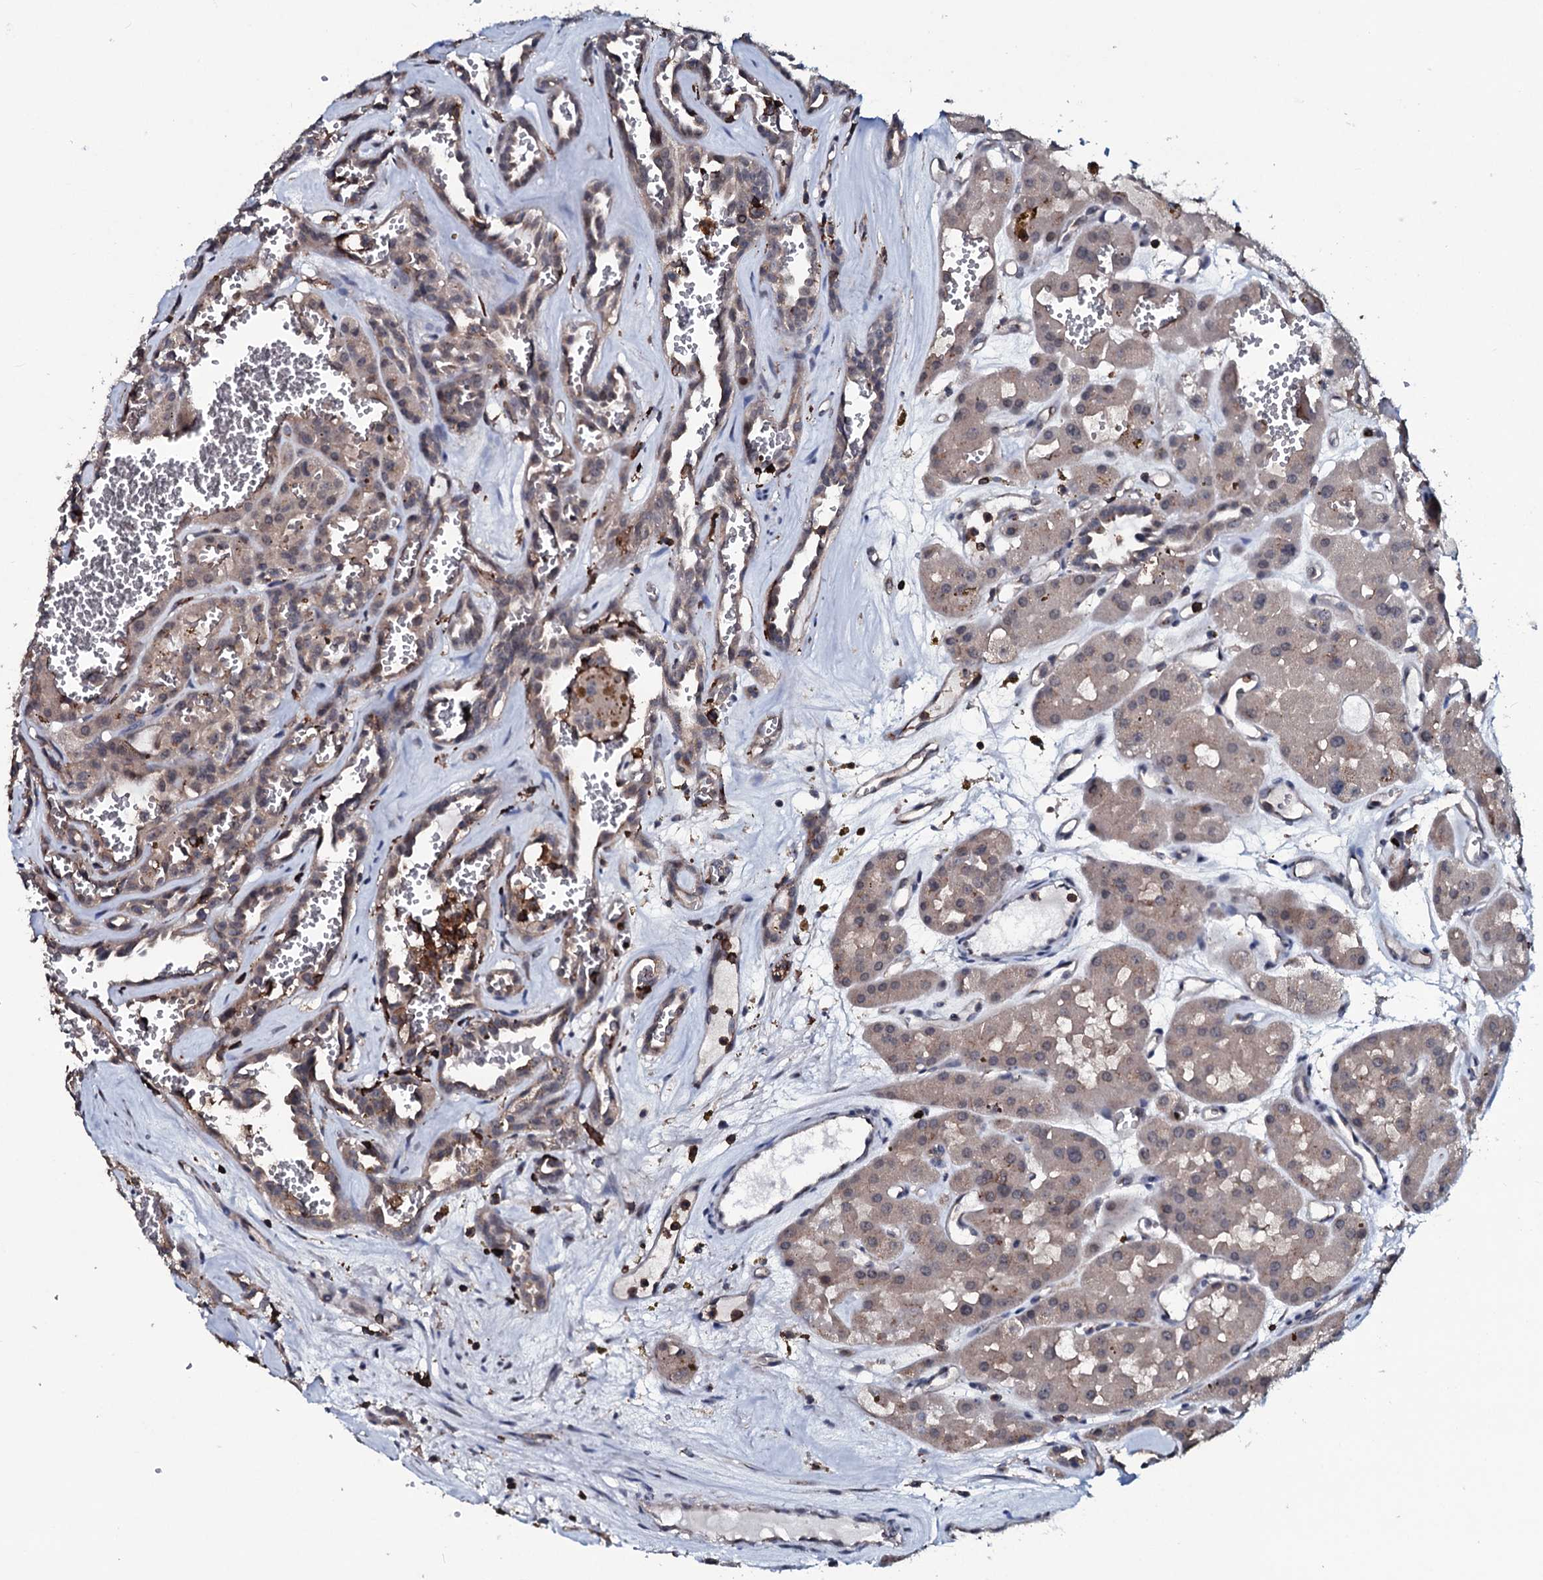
{"staining": {"intensity": "weak", "quantity": "<25%", "location": "cytoplasmic/membranous"}, "tissue": "renal cancer", "cell_type": "Tumor cells", "image_type": "cancer", "snomed": [{"axis": "morphology", "description": "Carcinoma, NOS"}, {"axis": "topography", "description": "Kidney"}], "caption": "Image shows no significant protein staining in tumor cells of renal cancer (carcinoma).", "gene": "OGFOD2", "patient": {"sex": "female", "age": 75}}